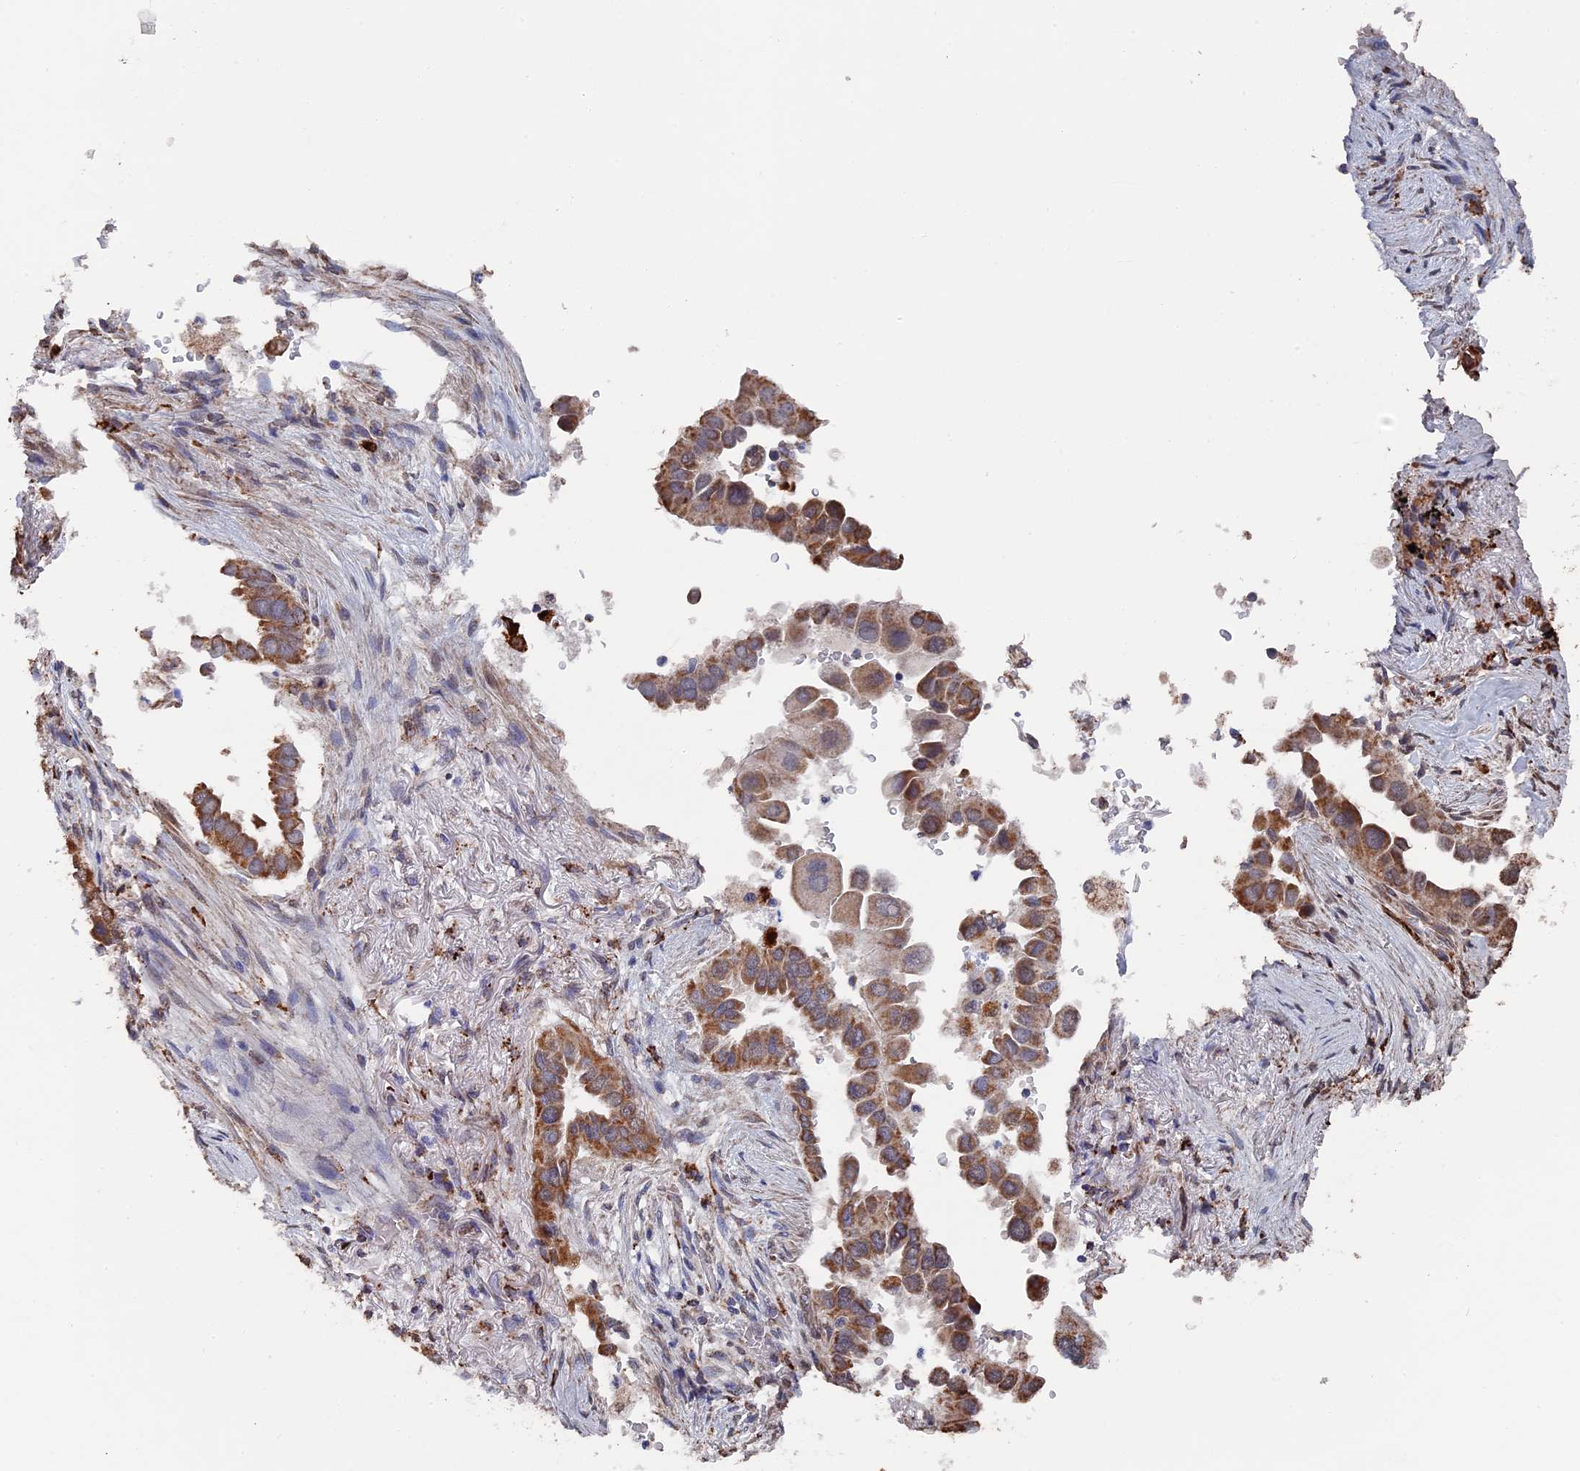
{"staining": {"intensity": "moderate", "quantity": ">75%", "location": "cytoplasmic/membranous"}, "tissue": "lung cancer", "cell_type": "Tumor cells", "image_type": "cancer", "snomed": [{"axis": "morphology", "description": "Adenocarcinoma, NOS"}, {"axis": "topography", "description": "Lung"}], "caption": "Immunohistochemical staining of human lung cancer (adenocarcinoma) shows medium levels of moderate cytoplasmic/membranous protein expression in approximately >75% of tumor cells. Using DAB (3,3'-diaminobenzidine) (brown) and hematoxylin (blue) stains, captured at high magnification using brightfield microscopy.", "gene": "SMG9", "patient": {"sex": "female", "age": 76}}